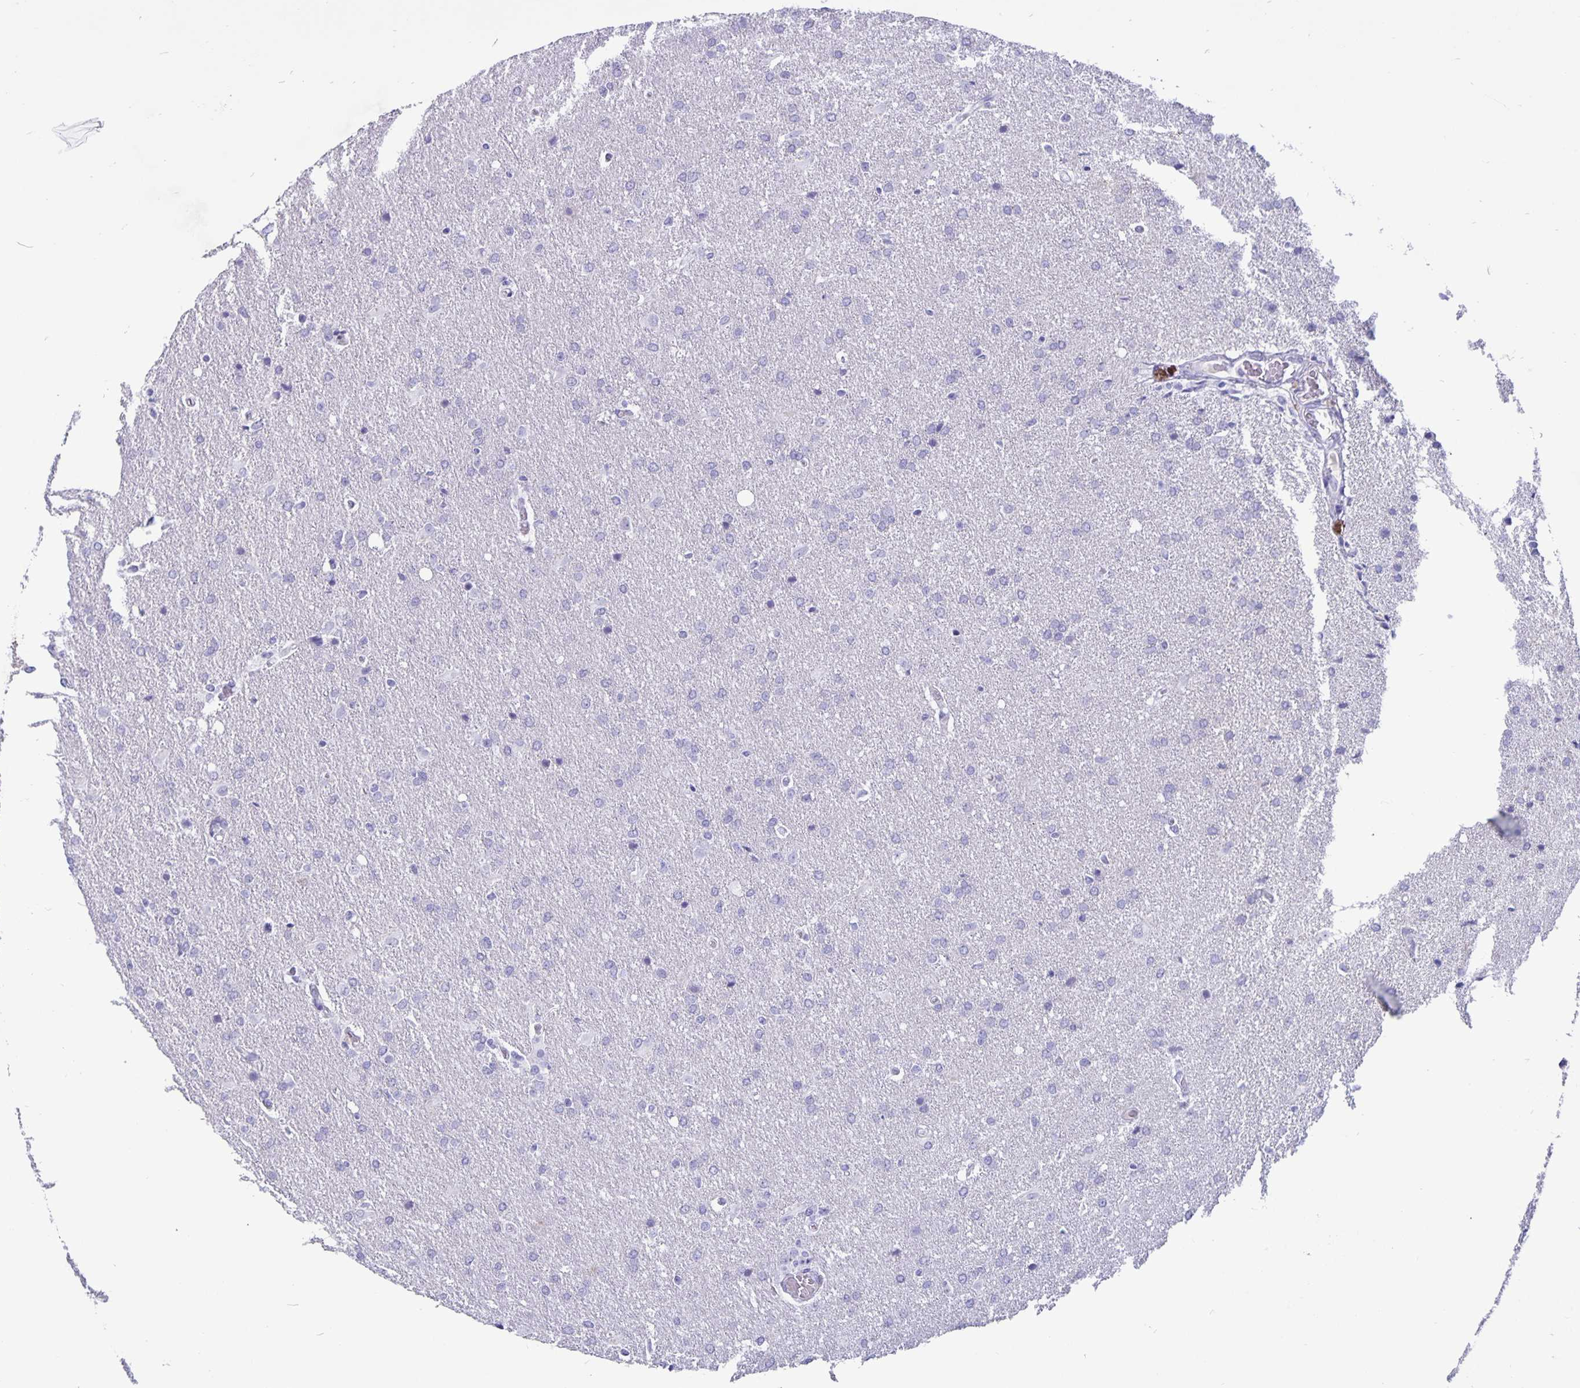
{"staining": {"intensity": "negative", "quantity": "none", "location": "none"}, "tissue": "glioma", "cell_type": "Tumor cells", "image_type": "cancer", "snomed": [{"axis": "morphology", "description": "Glioma, malignant, High grade"}, {"axis": "topography", "description": "Brain"}], "caption": "A micrograph of human malignant high-grade glioma is negative for staining in tumor cells.", "gene": "BPIFA3", "patient": {"sex": "male", "age": 68}}